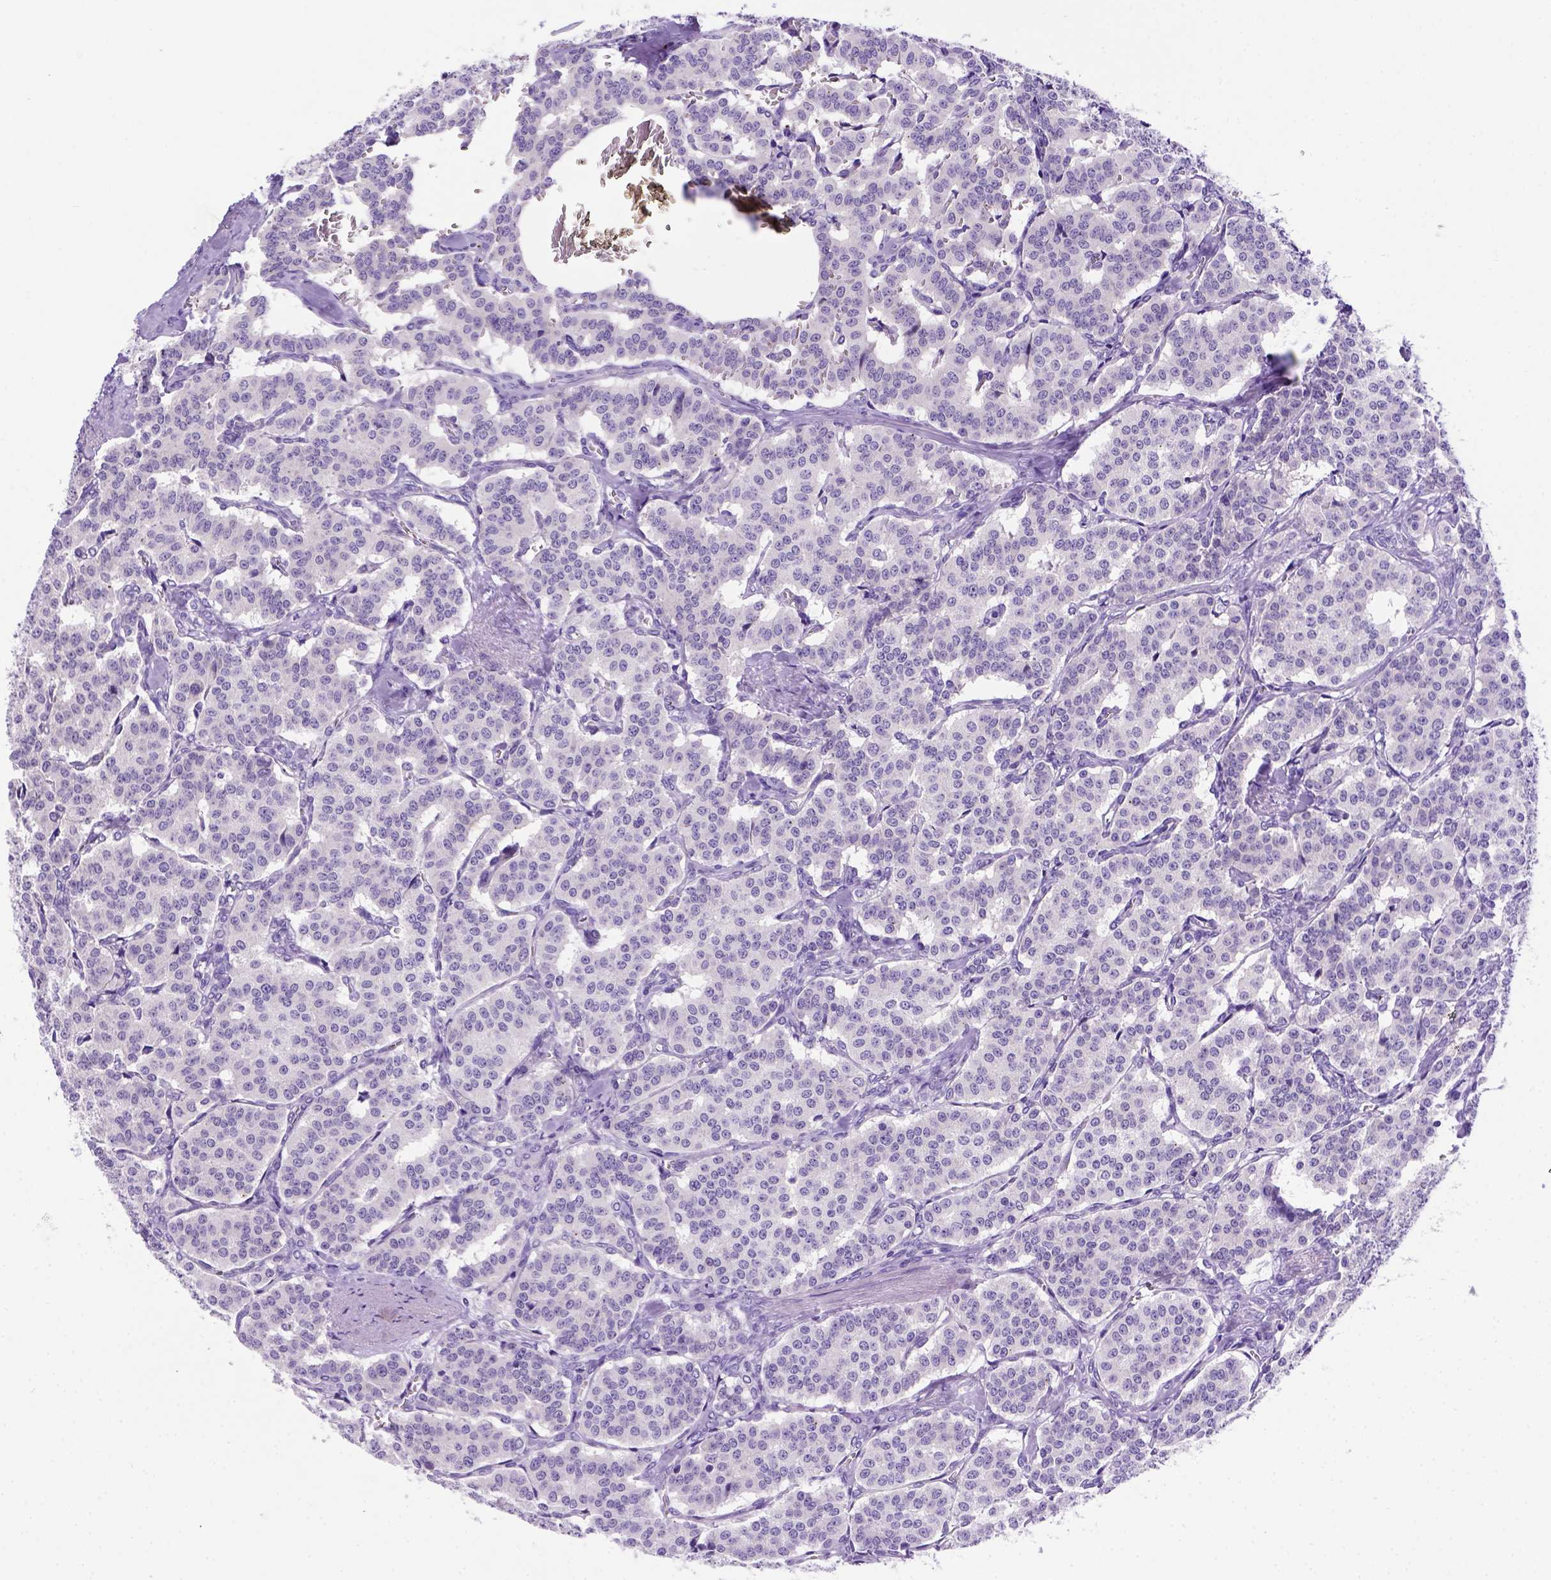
{"staining": {"intensity": "negative", "quantity": "none", "location": "none"}, "tissue": "carcinoid", "cell_type": "Tumor cells", "image_type": "cancer", "snomed": [{"axis": "morphology", "description": "Carcinoid, malignant, NOS"}, {"axis": "topography", "description": "Lung"}], "caption": "Immunohistochemistry histopathology image of human carcinoid (malignant) stained for a protein (brown), which demonstrates no staining in tumor cells.", "gene": "FOXI1", "patient": {"sex": "female", "age": 46}}